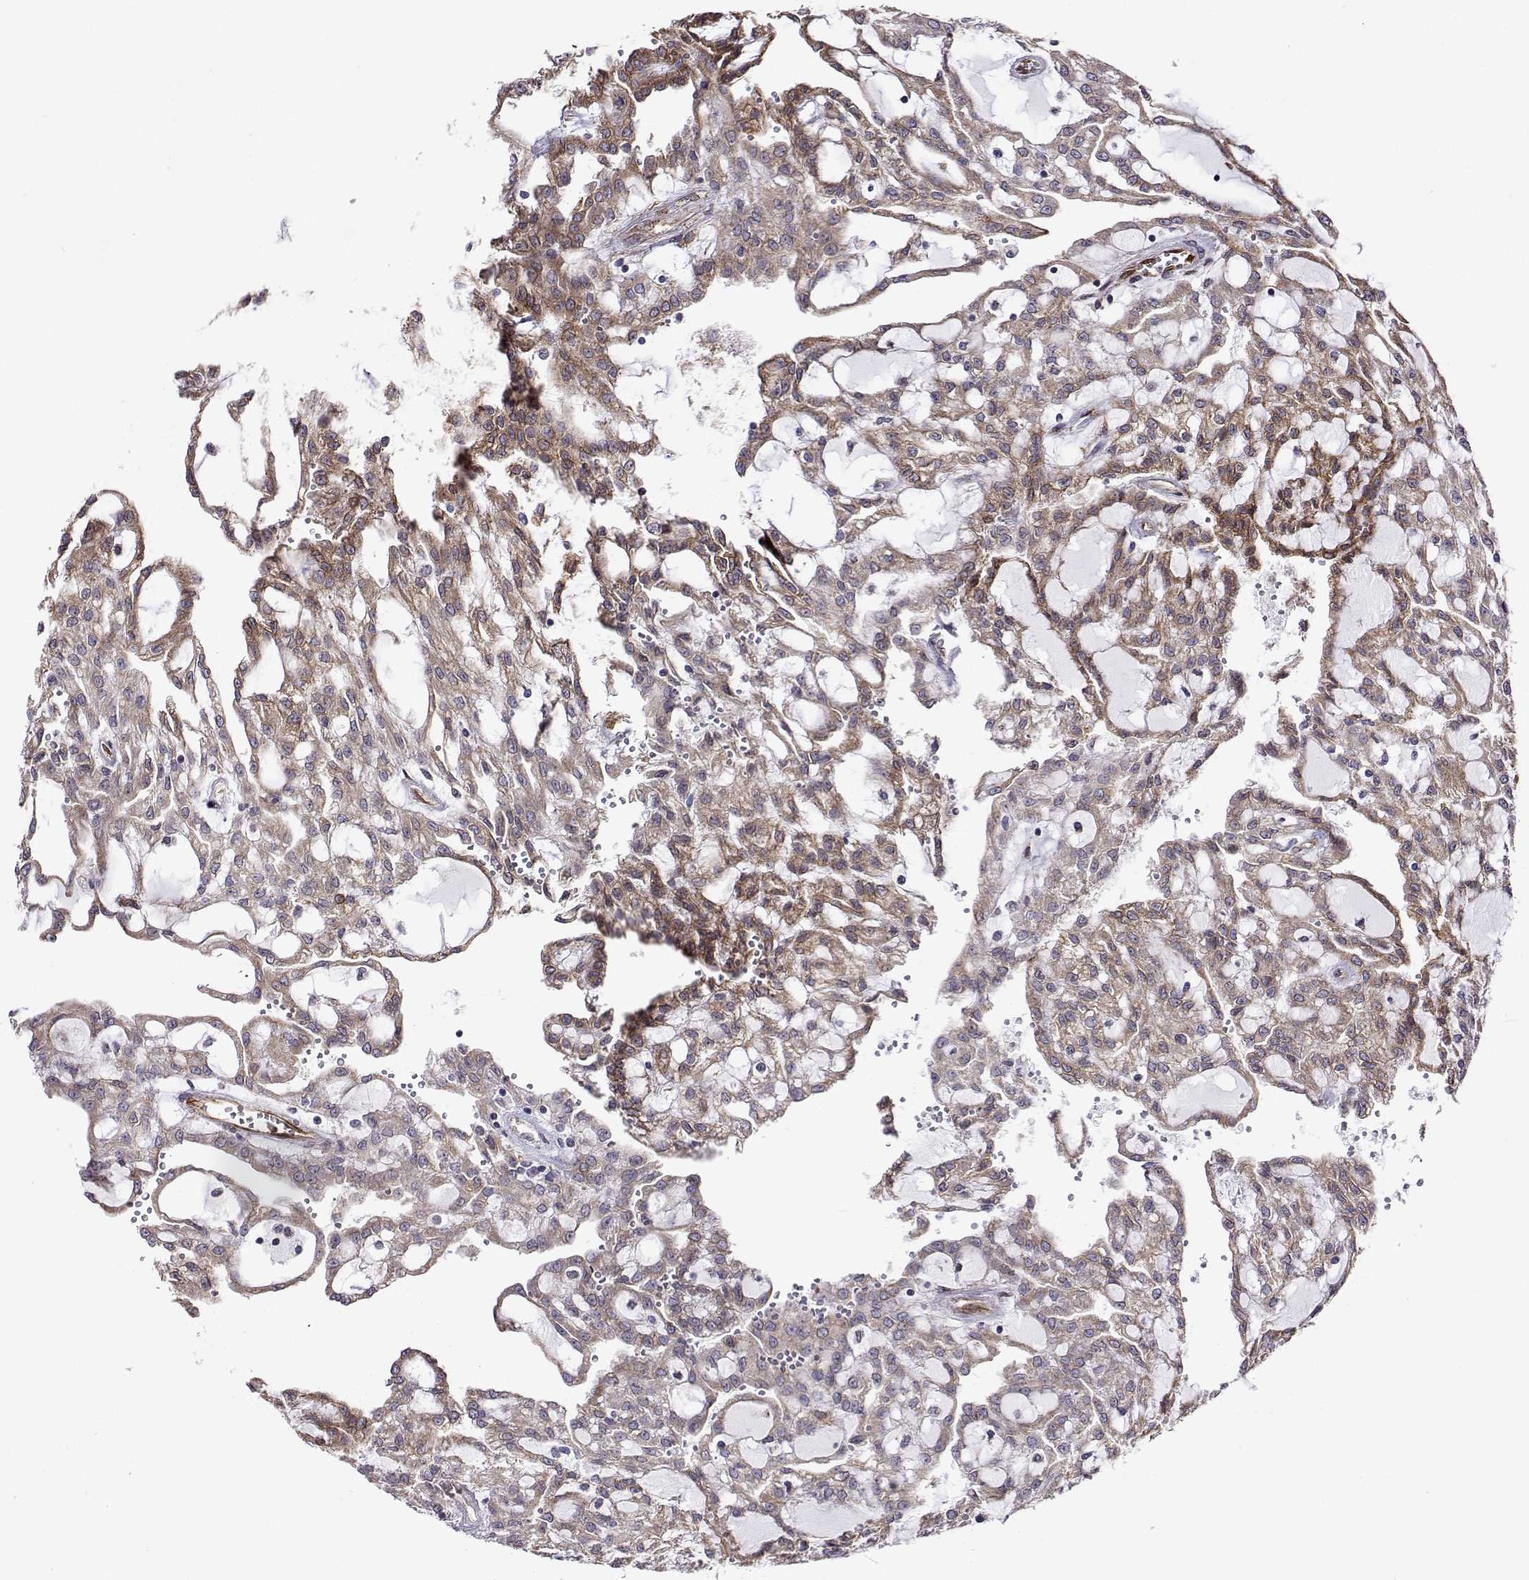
{"staining": {"intensity": "weak", "quantity": "25%-75%", "location": "cytoplasmic/membranous"}, "tissue": "renal cancer", "cell_type": "Tumor cells", "image_type": "cancer", "snomed": [{"axis": "morphology", "description": "Adenocarcinoma, NOS"}, {"axis": "topography", "description": "Kidney"}], "caption": "Brown immunohistochemical staining in adenocarcinoma (renal) displays weak cytoplasmic/membranous staining in approximately 25%-75% of tumor cells. Immunohistochemistry stains the protein of interest in brown and the nuclei are stained blue.", "gene": "PGRMC2", "patient": {"sex": "male", "age": 63}}